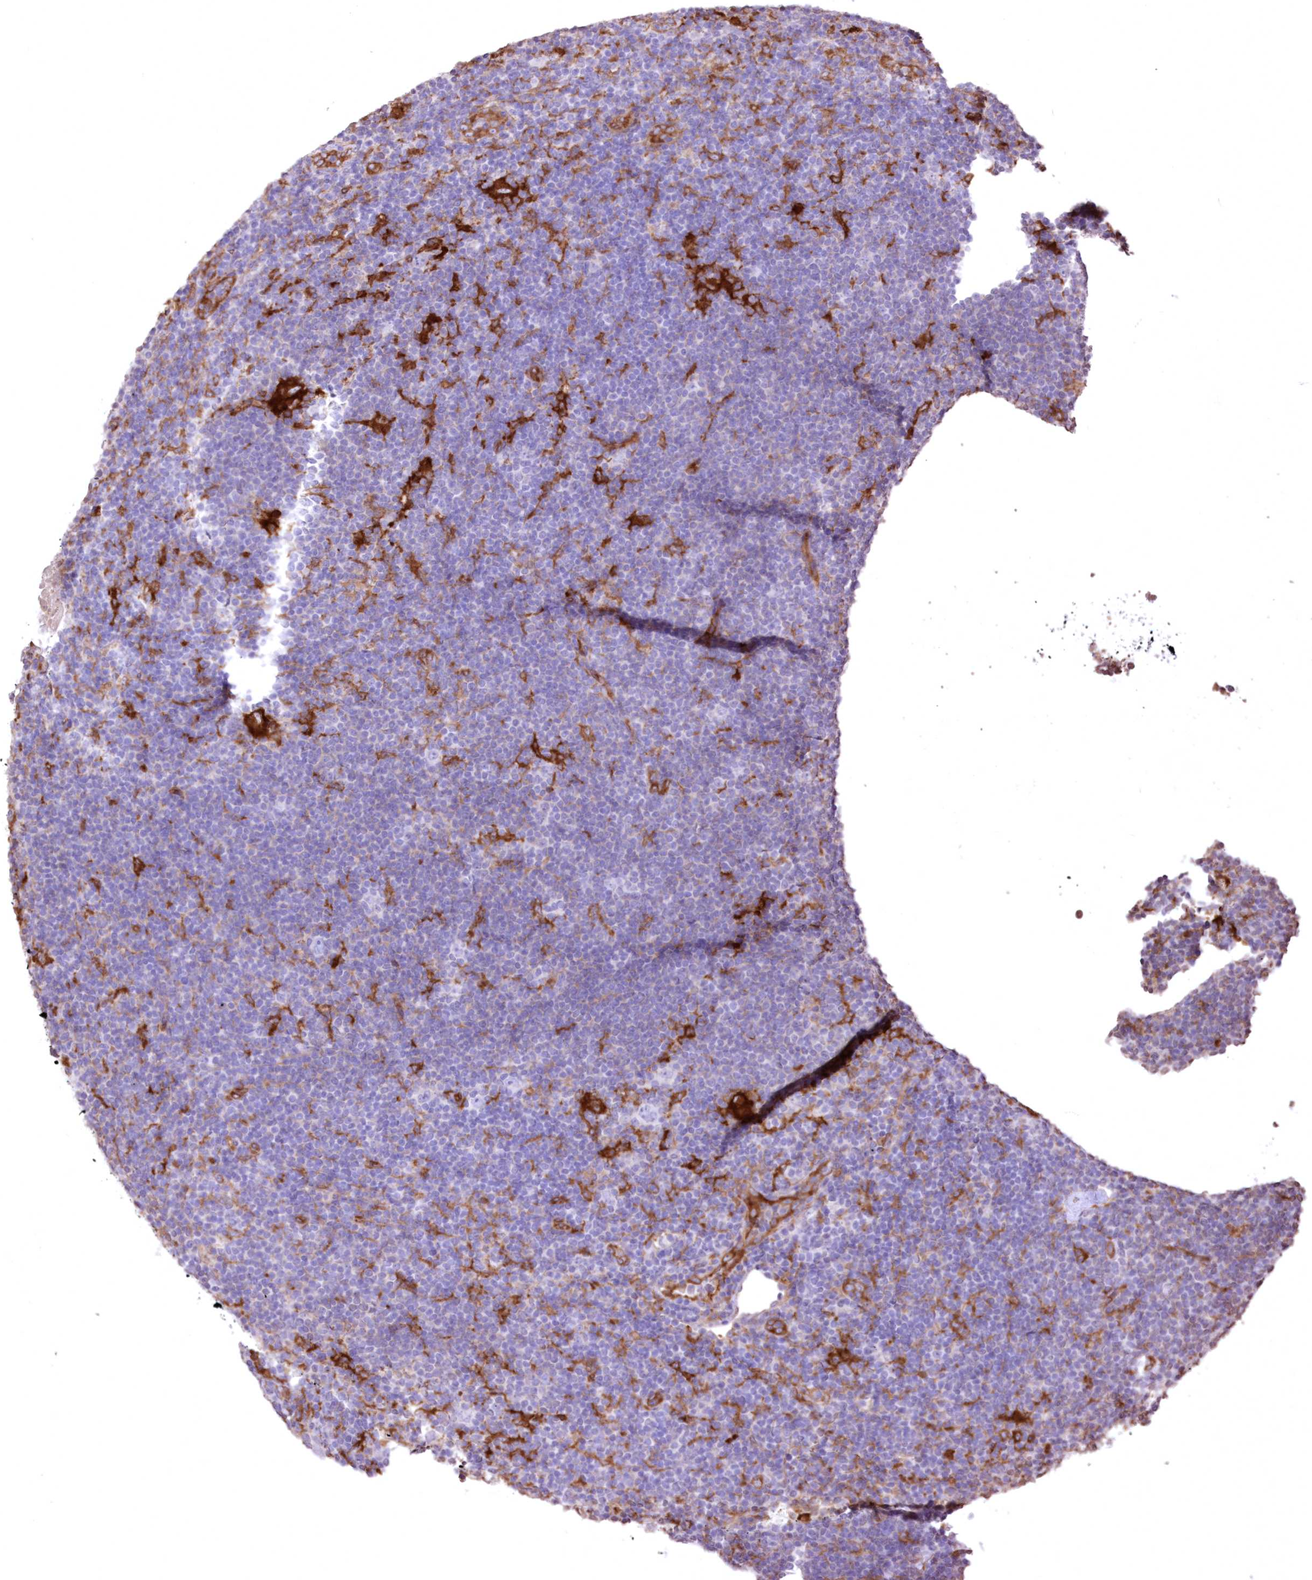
{"staining": {"intensity": "negative", "quantity": "none", "location": "none"}, "tissue": "lymphoma", "cell_type": "Tumor cells", "image_type": "cancer", "snomed": [{"axis": "morphology", "description": "Hodgkin's disease, NOS"}, {"axis": "topography", "description": "Lymph node"}], "caption": "There is no significant expression in tumor cells of lymphoma.", "gene": "FCHO2", "patient": {"sex": "female", "age": 57}}